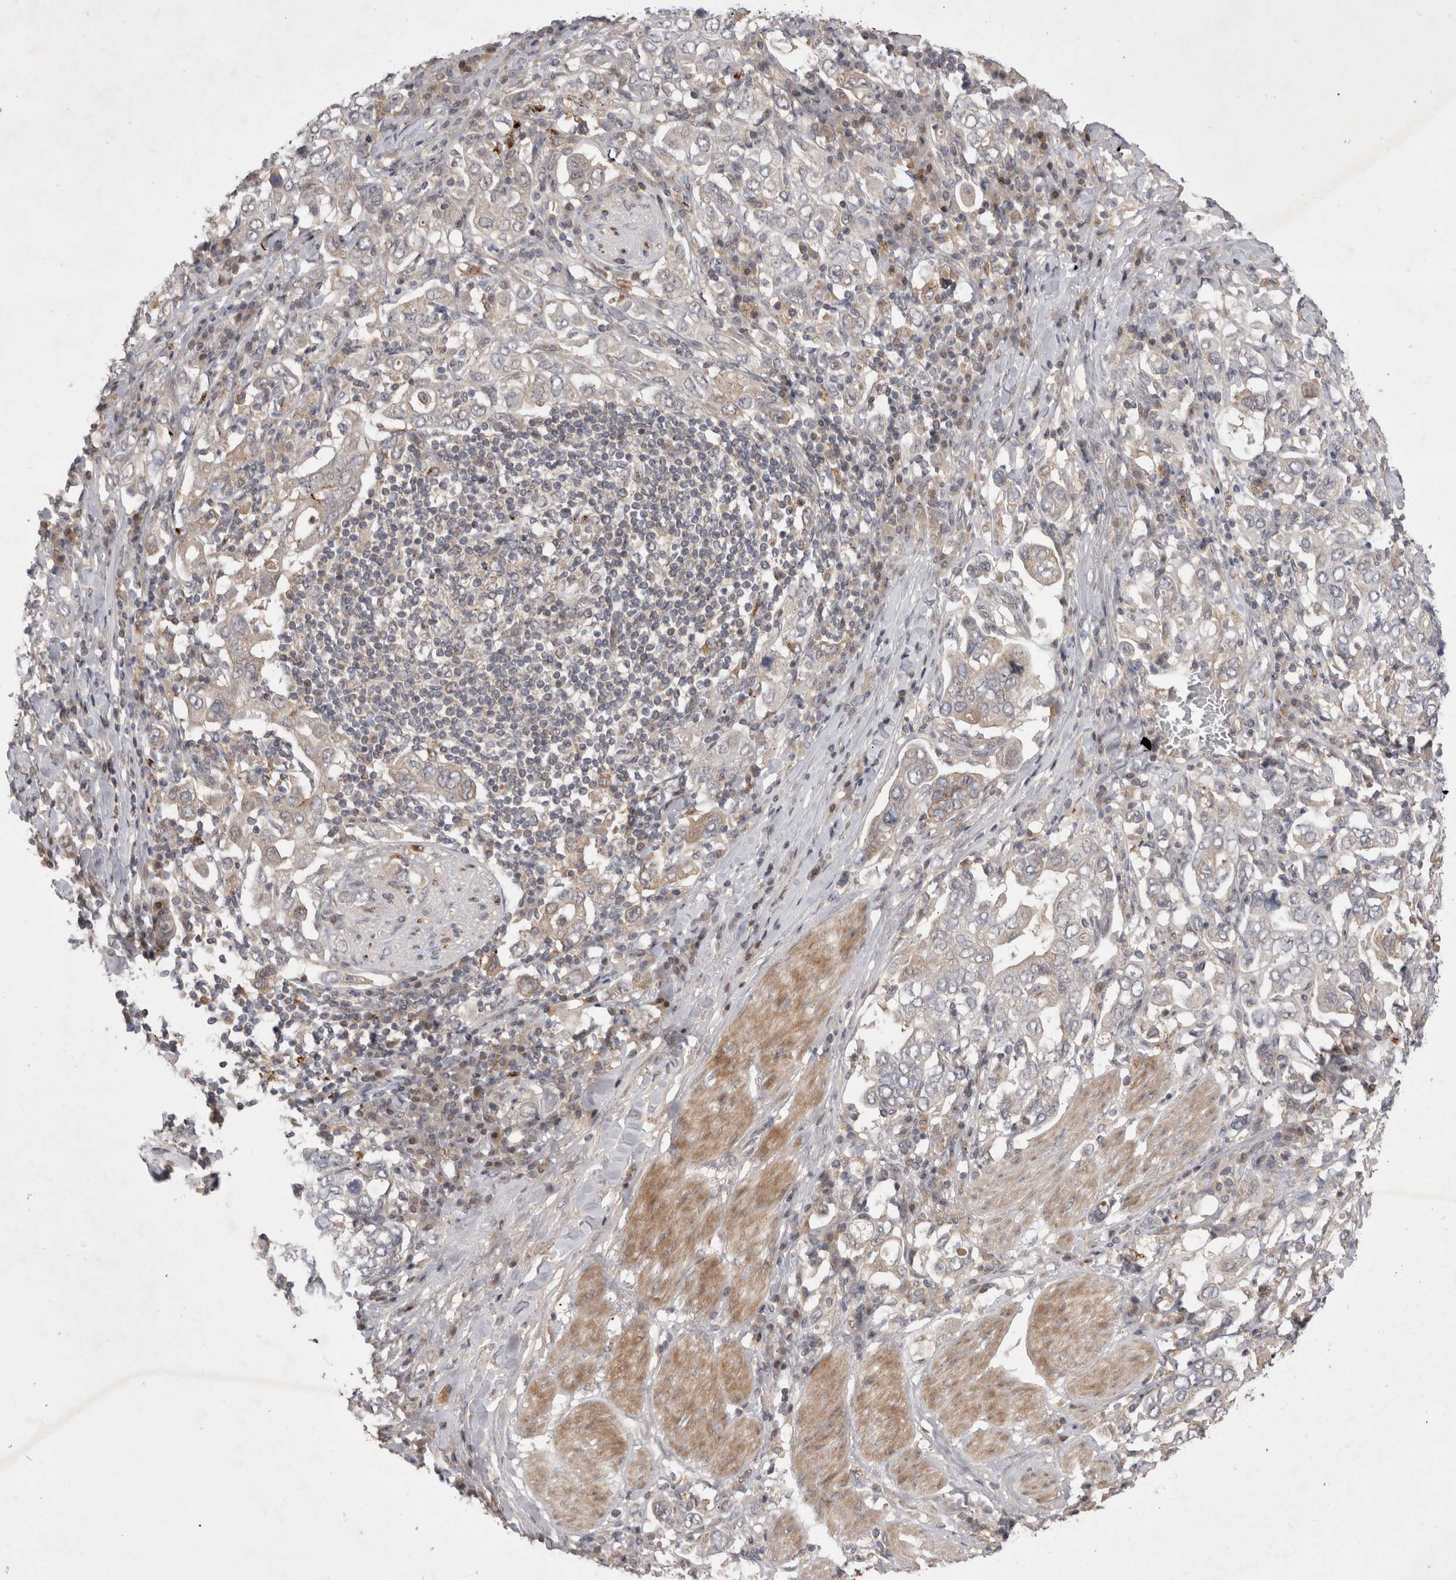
{"staining": {"intensity": "weak", "quantity": "<25%", "location": "cytoplasmic/membranous"}, "tissue": "stomach cancer", "cell_type": "Tumor cells", "image_type": "cancer", "snomed": [{"axis": "morphology", "description": "Adenocarcinoma, NOS"}, {"axis": "topography", "description": "Stomach, upper"}], "caption": "IHC photomicrograph of stomach cancer (adenocarcinoma) stained for a protein (brown), which reveals no expression in tumor cells. Nuclei are stained in blue.", "gene": "PLEKHM1", "patient": {"sex": "male", "age": 62}}